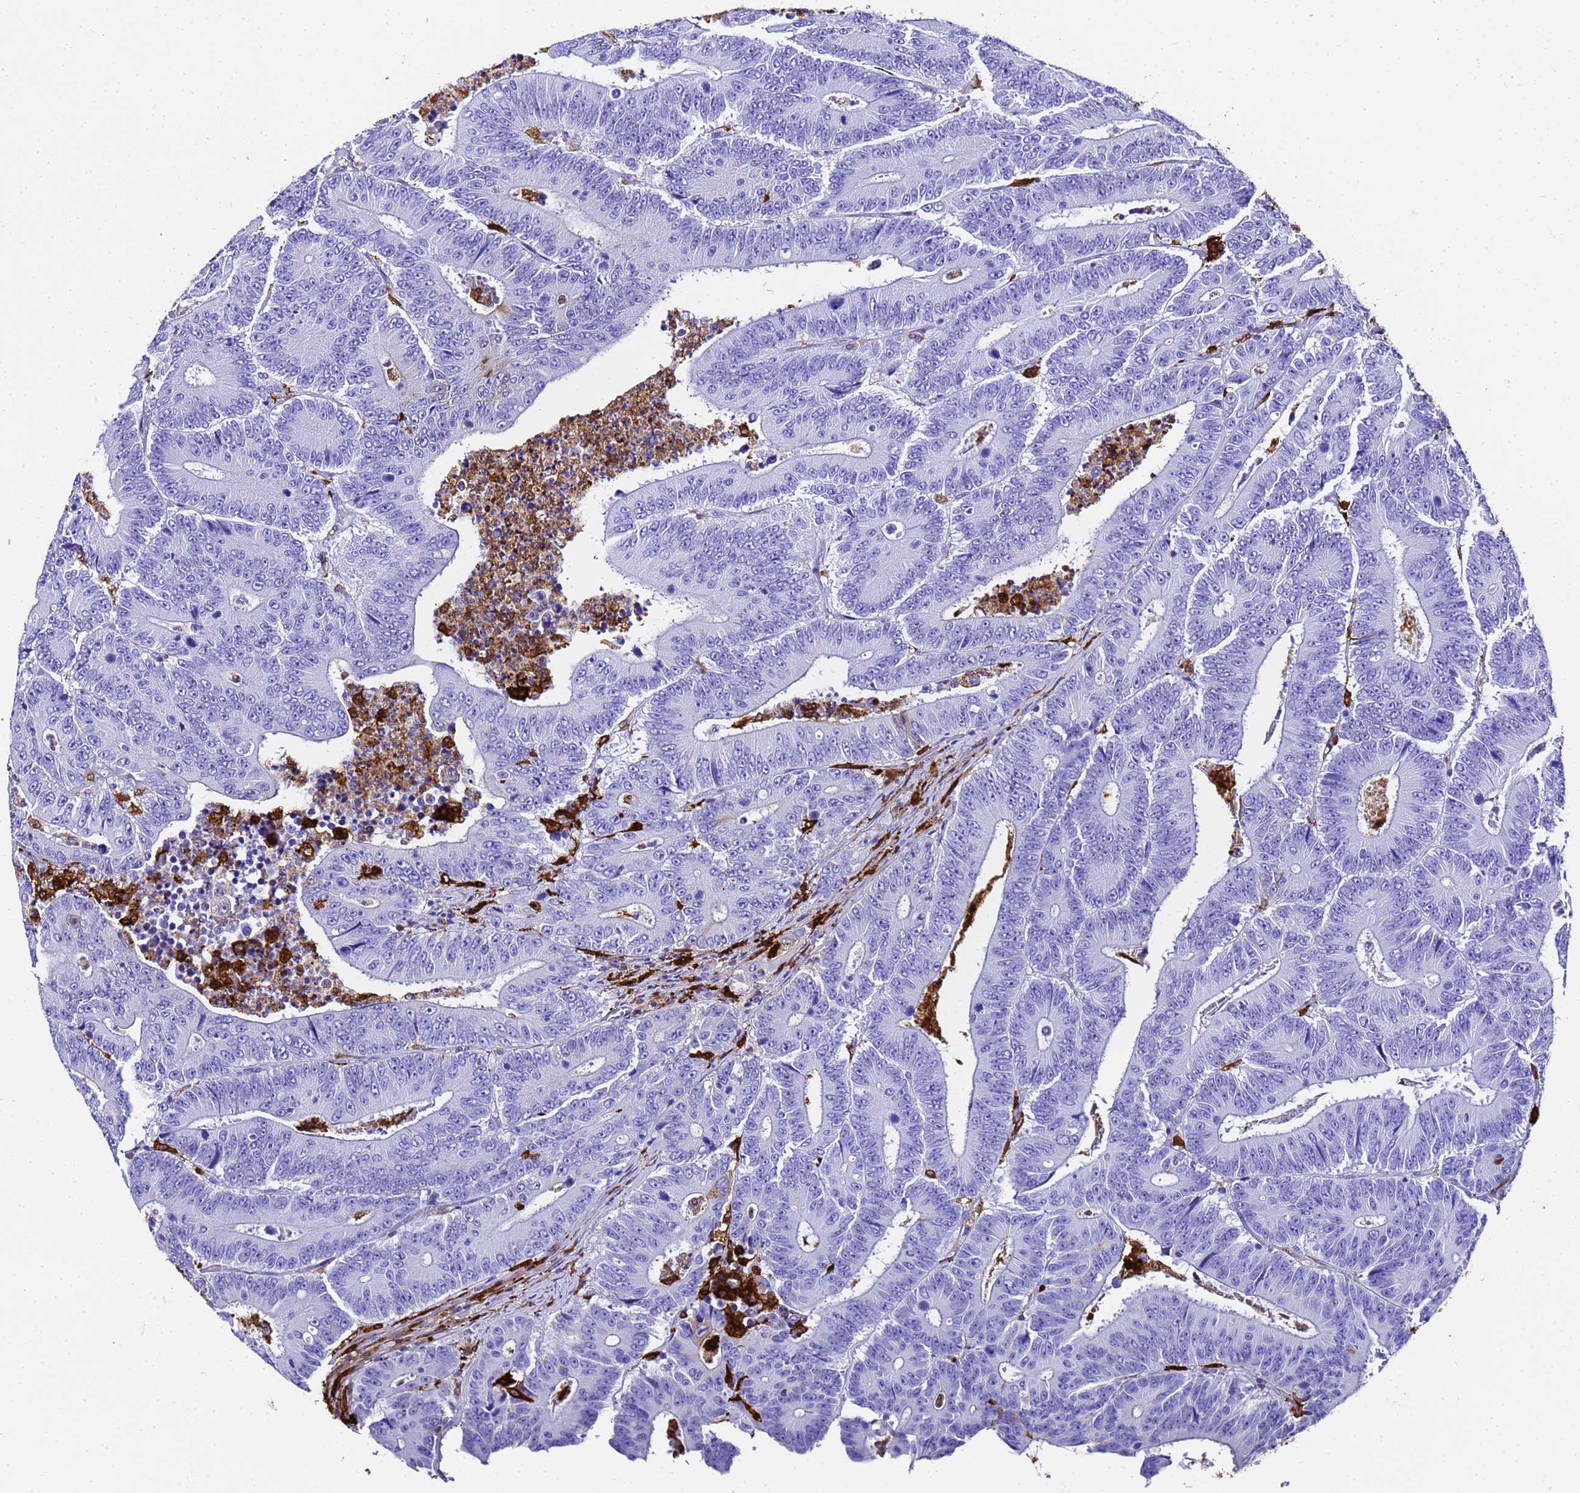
{"staining": {"intensity": "negative", "quantity": "none", "location": "none"}, "tissue": "colorectal cancer", "cell_type": "Tumor cells", "image_type": "cancer", "snomed": [{"axis": "morphology", "description": "Adenocarcinoma, NOS"}, {"axis": "topography", "description": "Colon"}], "caption": "High magnification brightfield microscopy of colorectal cancer stained with DAB (brown) and counterstained with hematoxylin (blue): tumor cells show no significant positivity.", "gene": "FTL", "patient": {"sex": "male", "age": 83}}